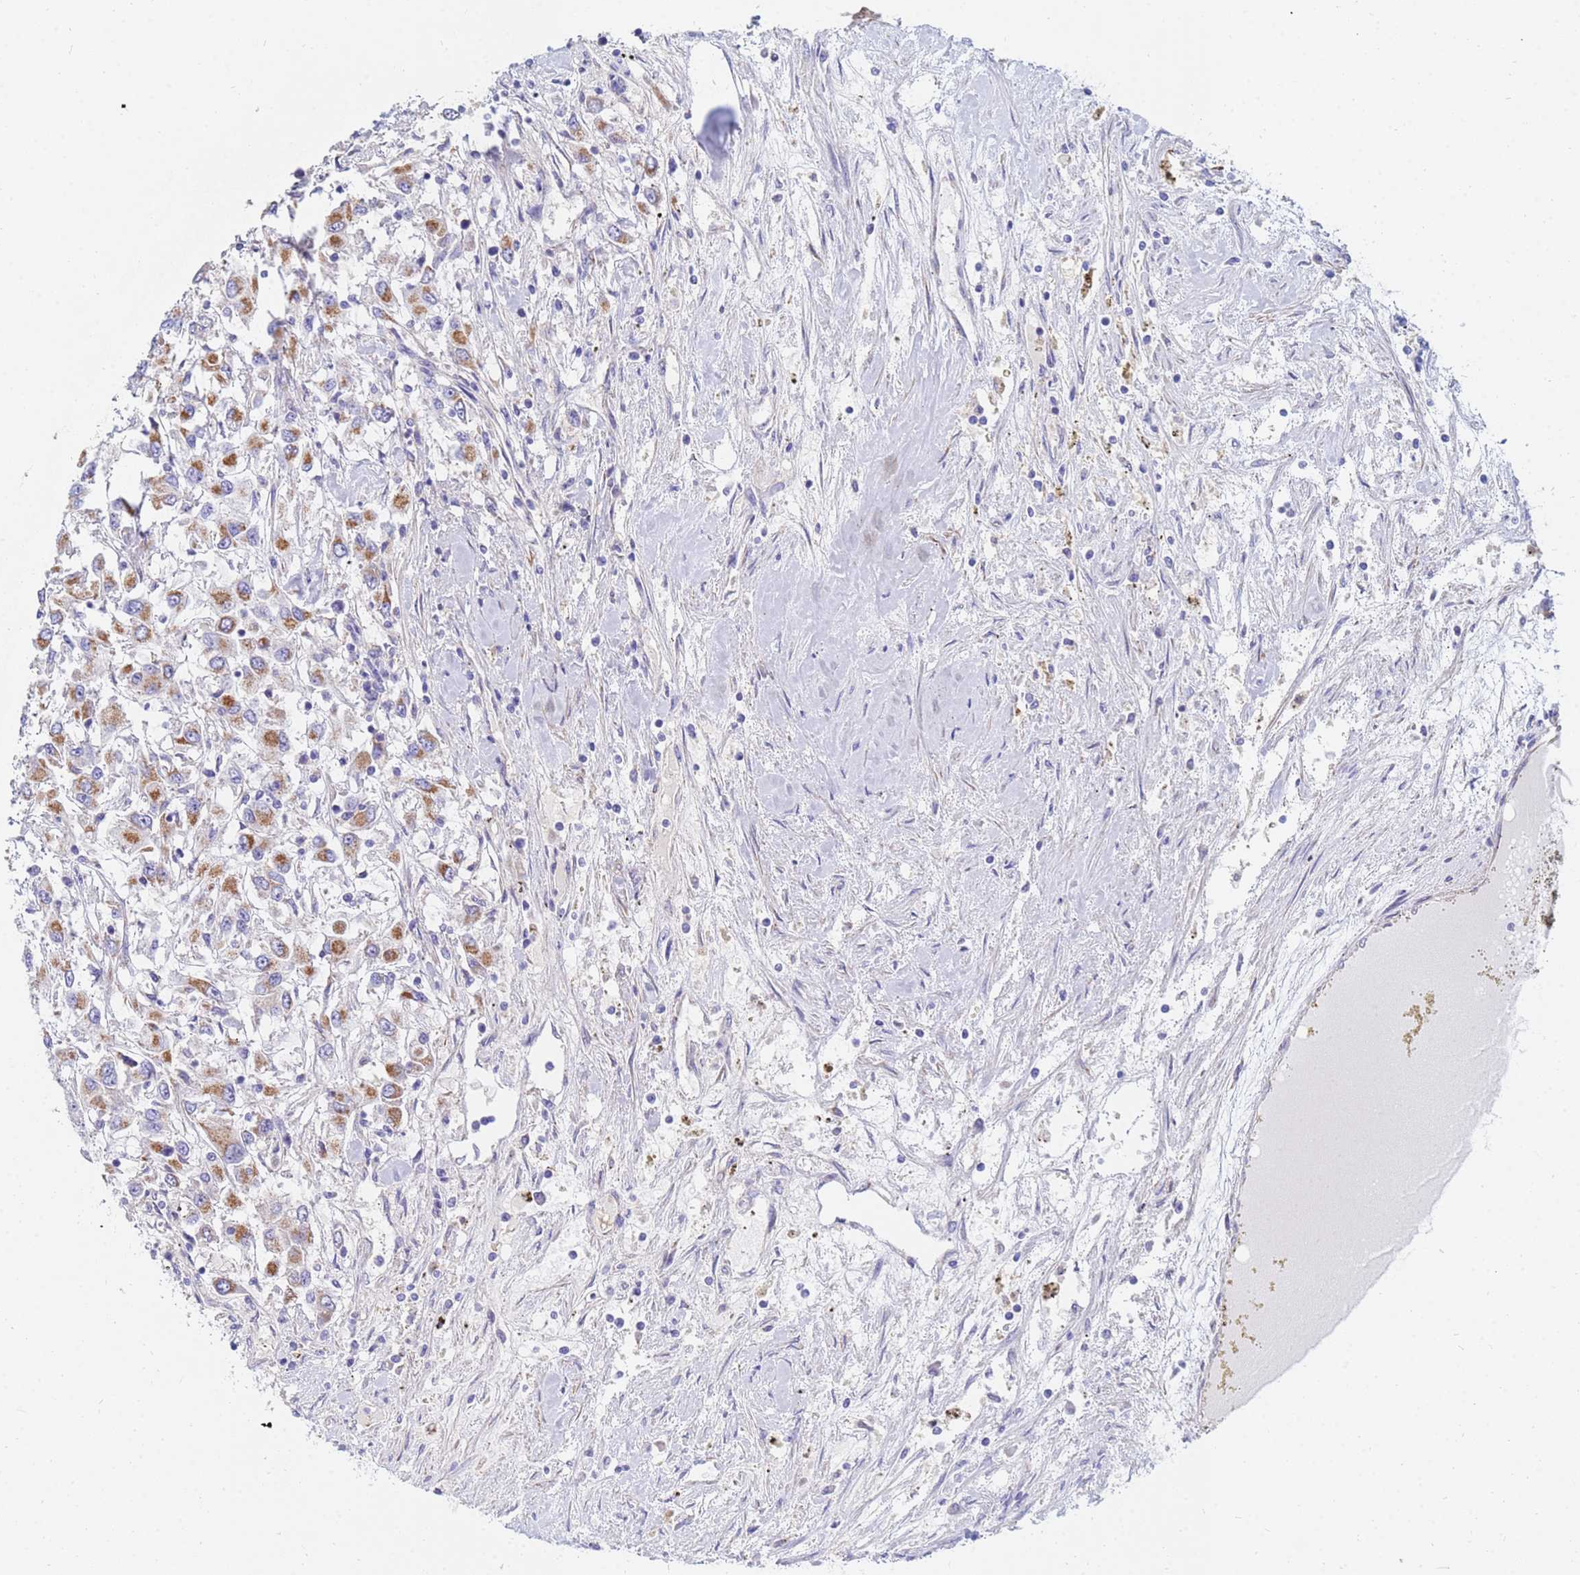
{"staining": {"intensity": "moderate", "quantity": "25%-75%", "location": "cytoplasmic/membranous"}, "tissue": "renal cancer", "cell_type": "Tumor cells", "image_type": "cancer", "snomed": [{"axis": "morphology", "description": "Adenocarcinoma, NOS"}, {"axis": "topography", "description": "Kidney"}], "caption": "Adenocarcinoma (renal) stained for a protein reveals moderate cytoplasmic/membranous positivity in tumor cells.", "gene": "SDR39U1", "patient": {"sex": "female", "age": 67}}